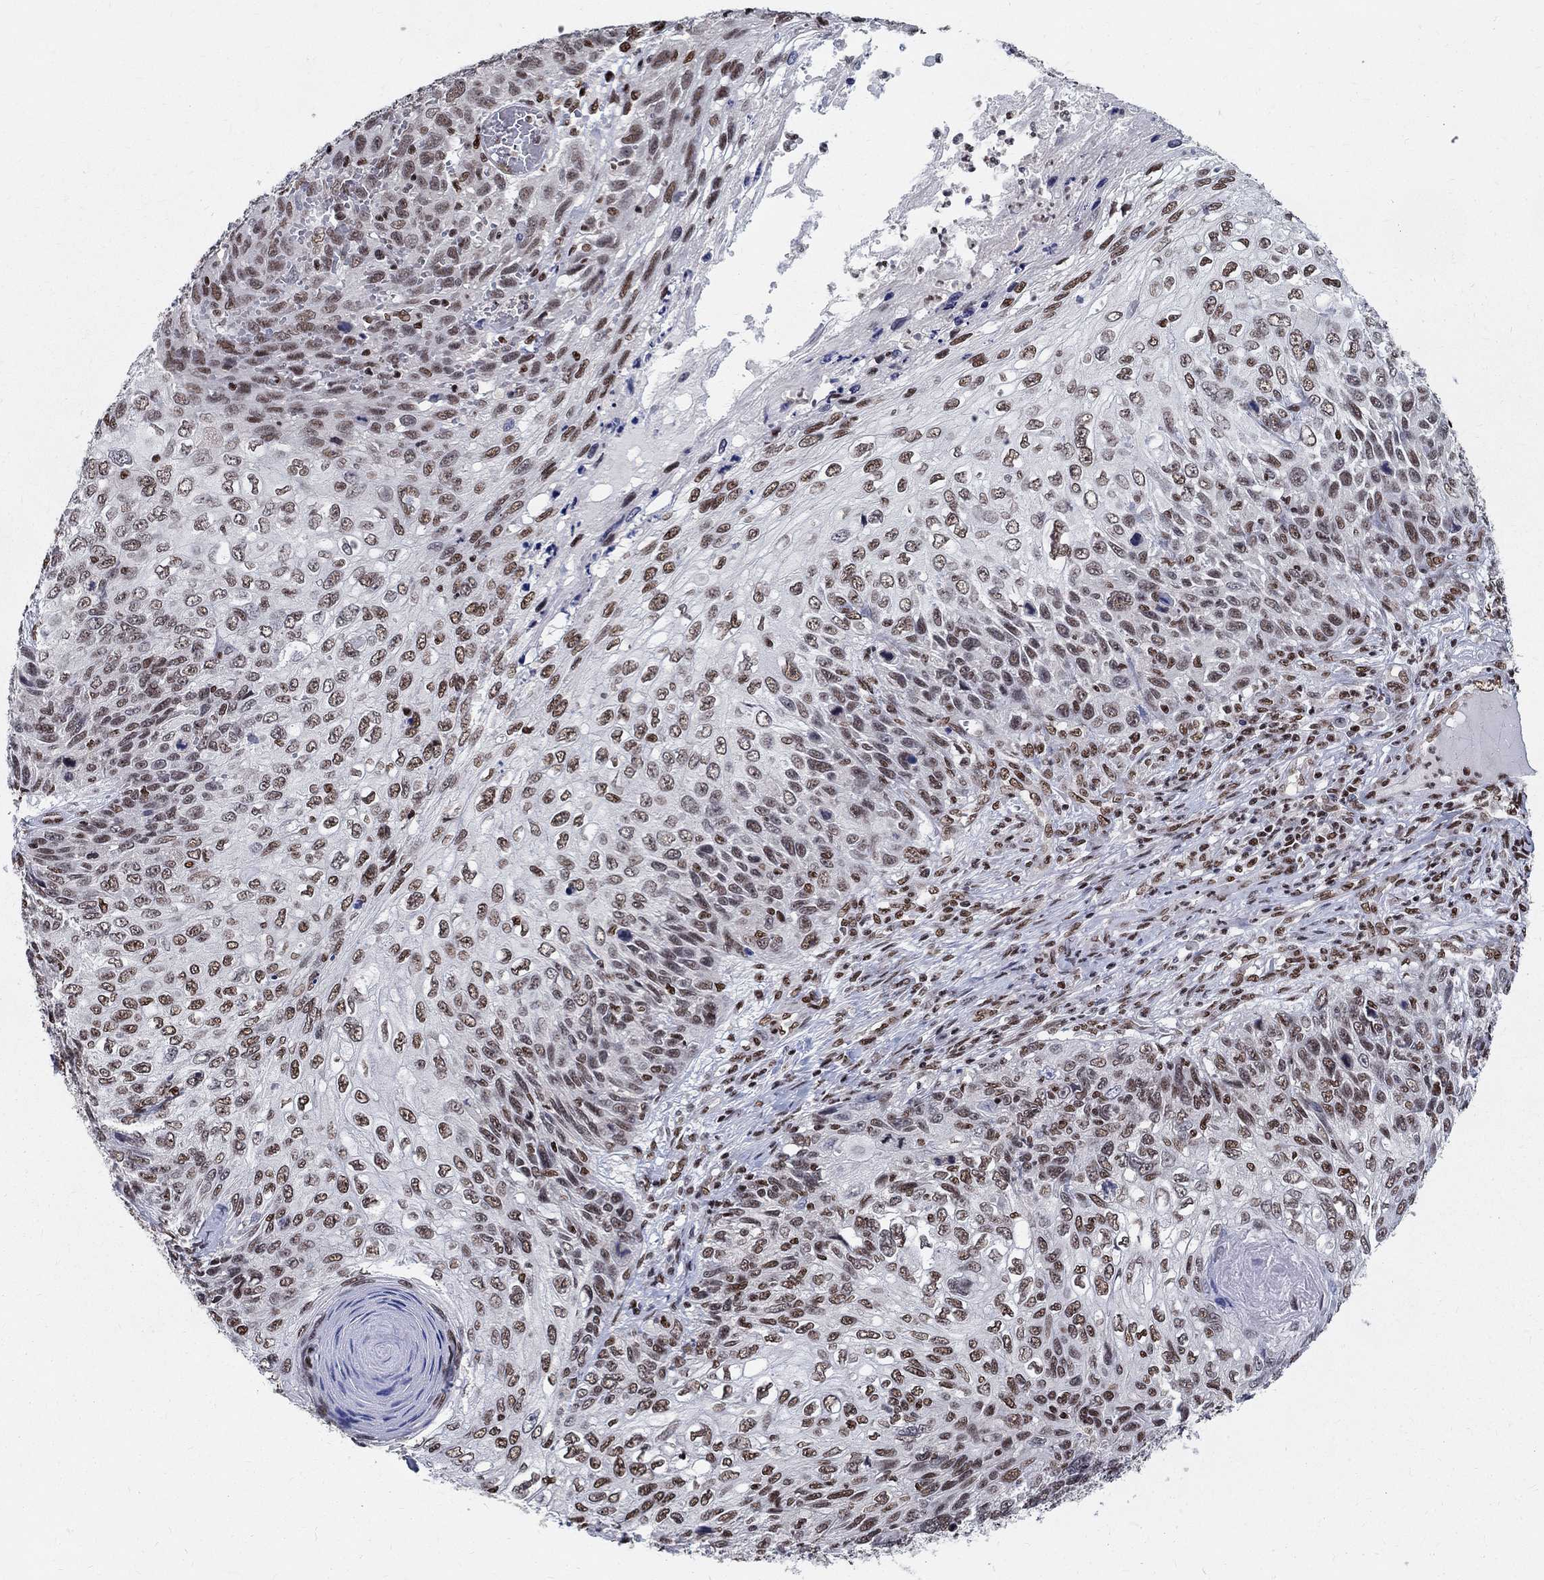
{"staining": {"intensity": "moderate", "quantity": "25%-75%", "location": "nuclear"}, "tissue": "skin cancer", "cell_type": "Tumor cells", "image_type": "cancer", "snomed": [{"axis": "morphology", "description": "Squamous cell carcinoma, NOS"}, {"axis": "topography", "description": "Skin"}], "caption": "Immunohistochemical staining of human skin squamous cell carcinoma exhibits moderate nuclear protein staining in about 25%-75% of tumor cells.", "gene": "FBXO16", "patient": {"sex": "male", "age": 92}}